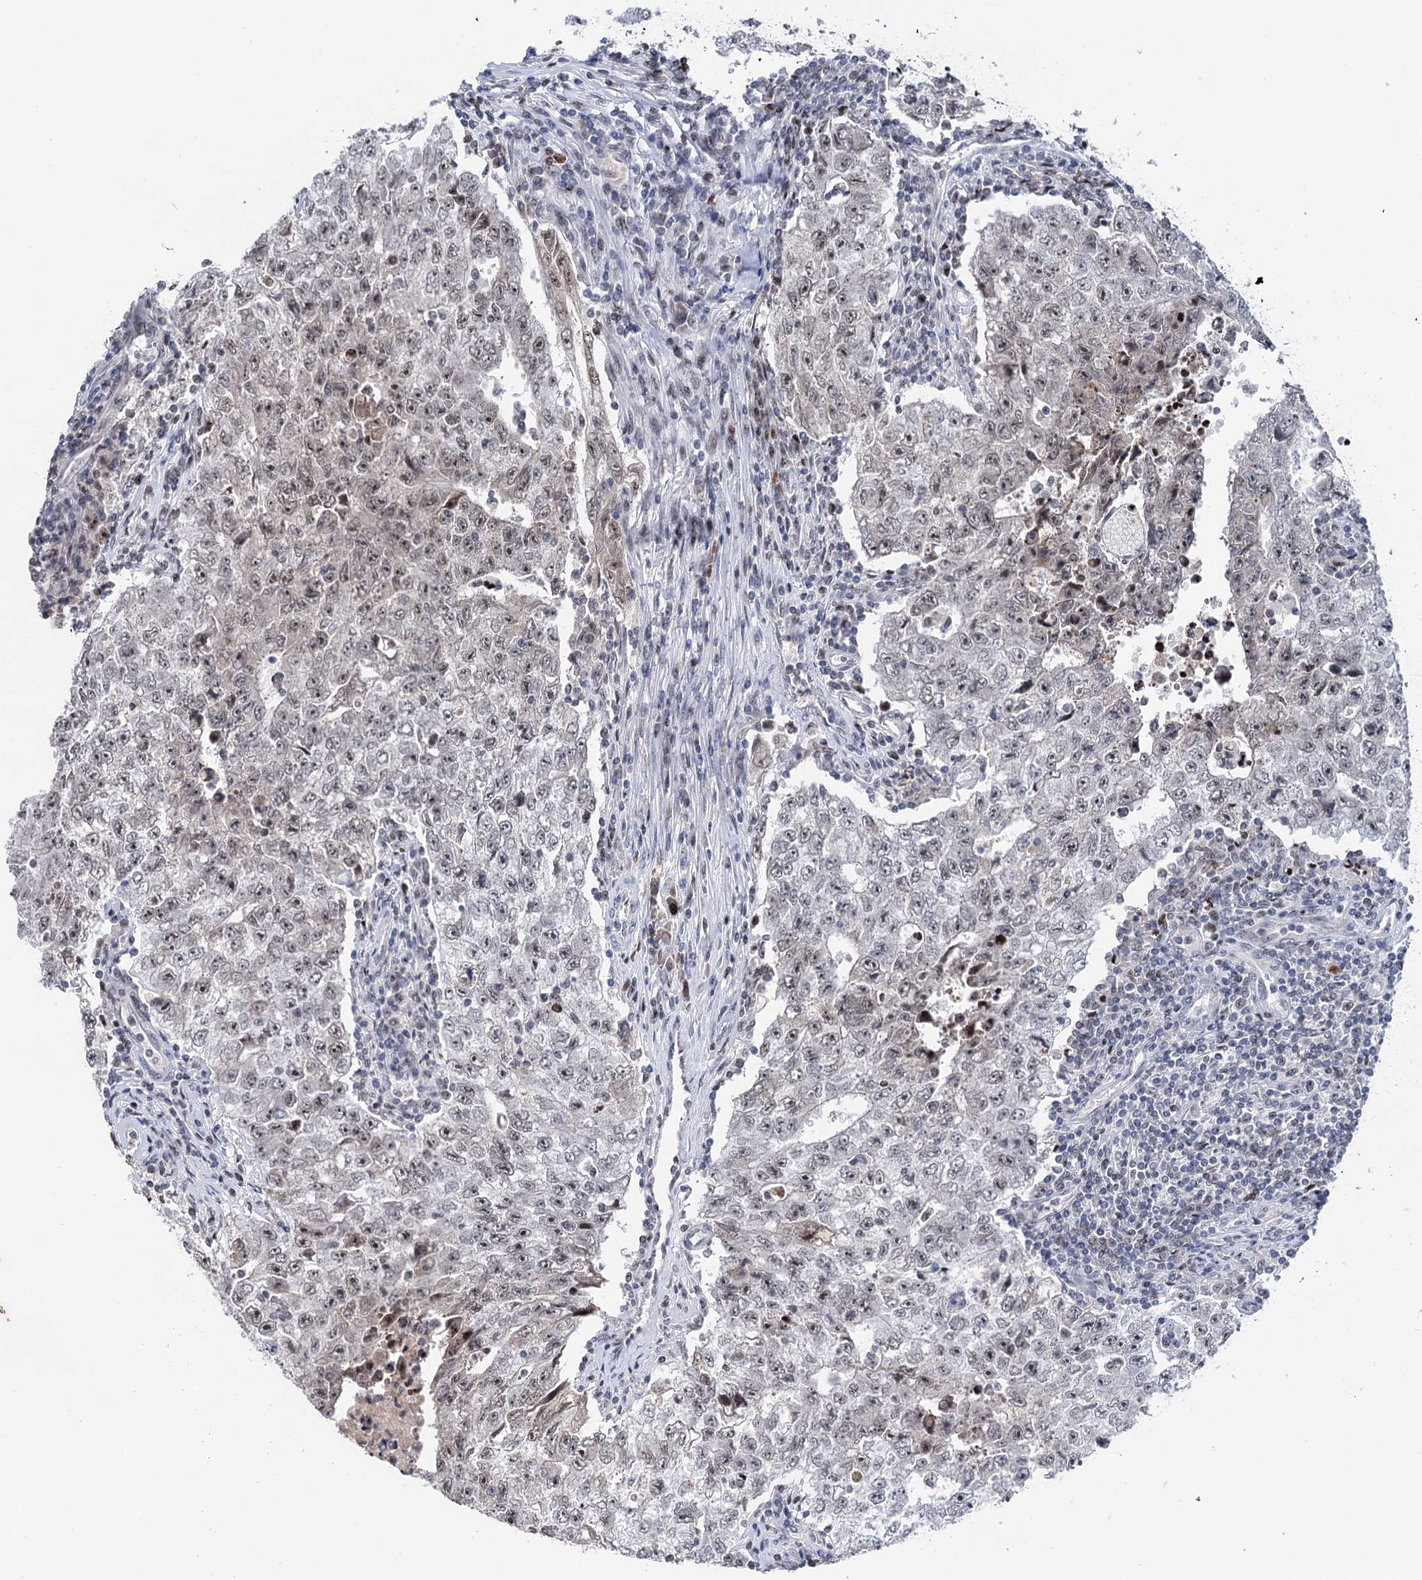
{"staining": {"intensity": "negative", "quantity": "none", "location": "none"}, "tissue": "testis cancer", "cell_type": "Tumor cells", "image_type": "cancer", "snomed": [{"axis": "morphology", "description": "Carcinoma, Embryonal, NOS"}, {"axis": "topography", "description": "Testis"}], "caption": "DAB (3,3'-diaminobenzidine) immunohistochemical staining of embryonal carcinoma (testis) demonstrates no significant expression in tumor cells.", "gene": "ZCCHC10", "patient": {"sex": "male", "age": 17}}